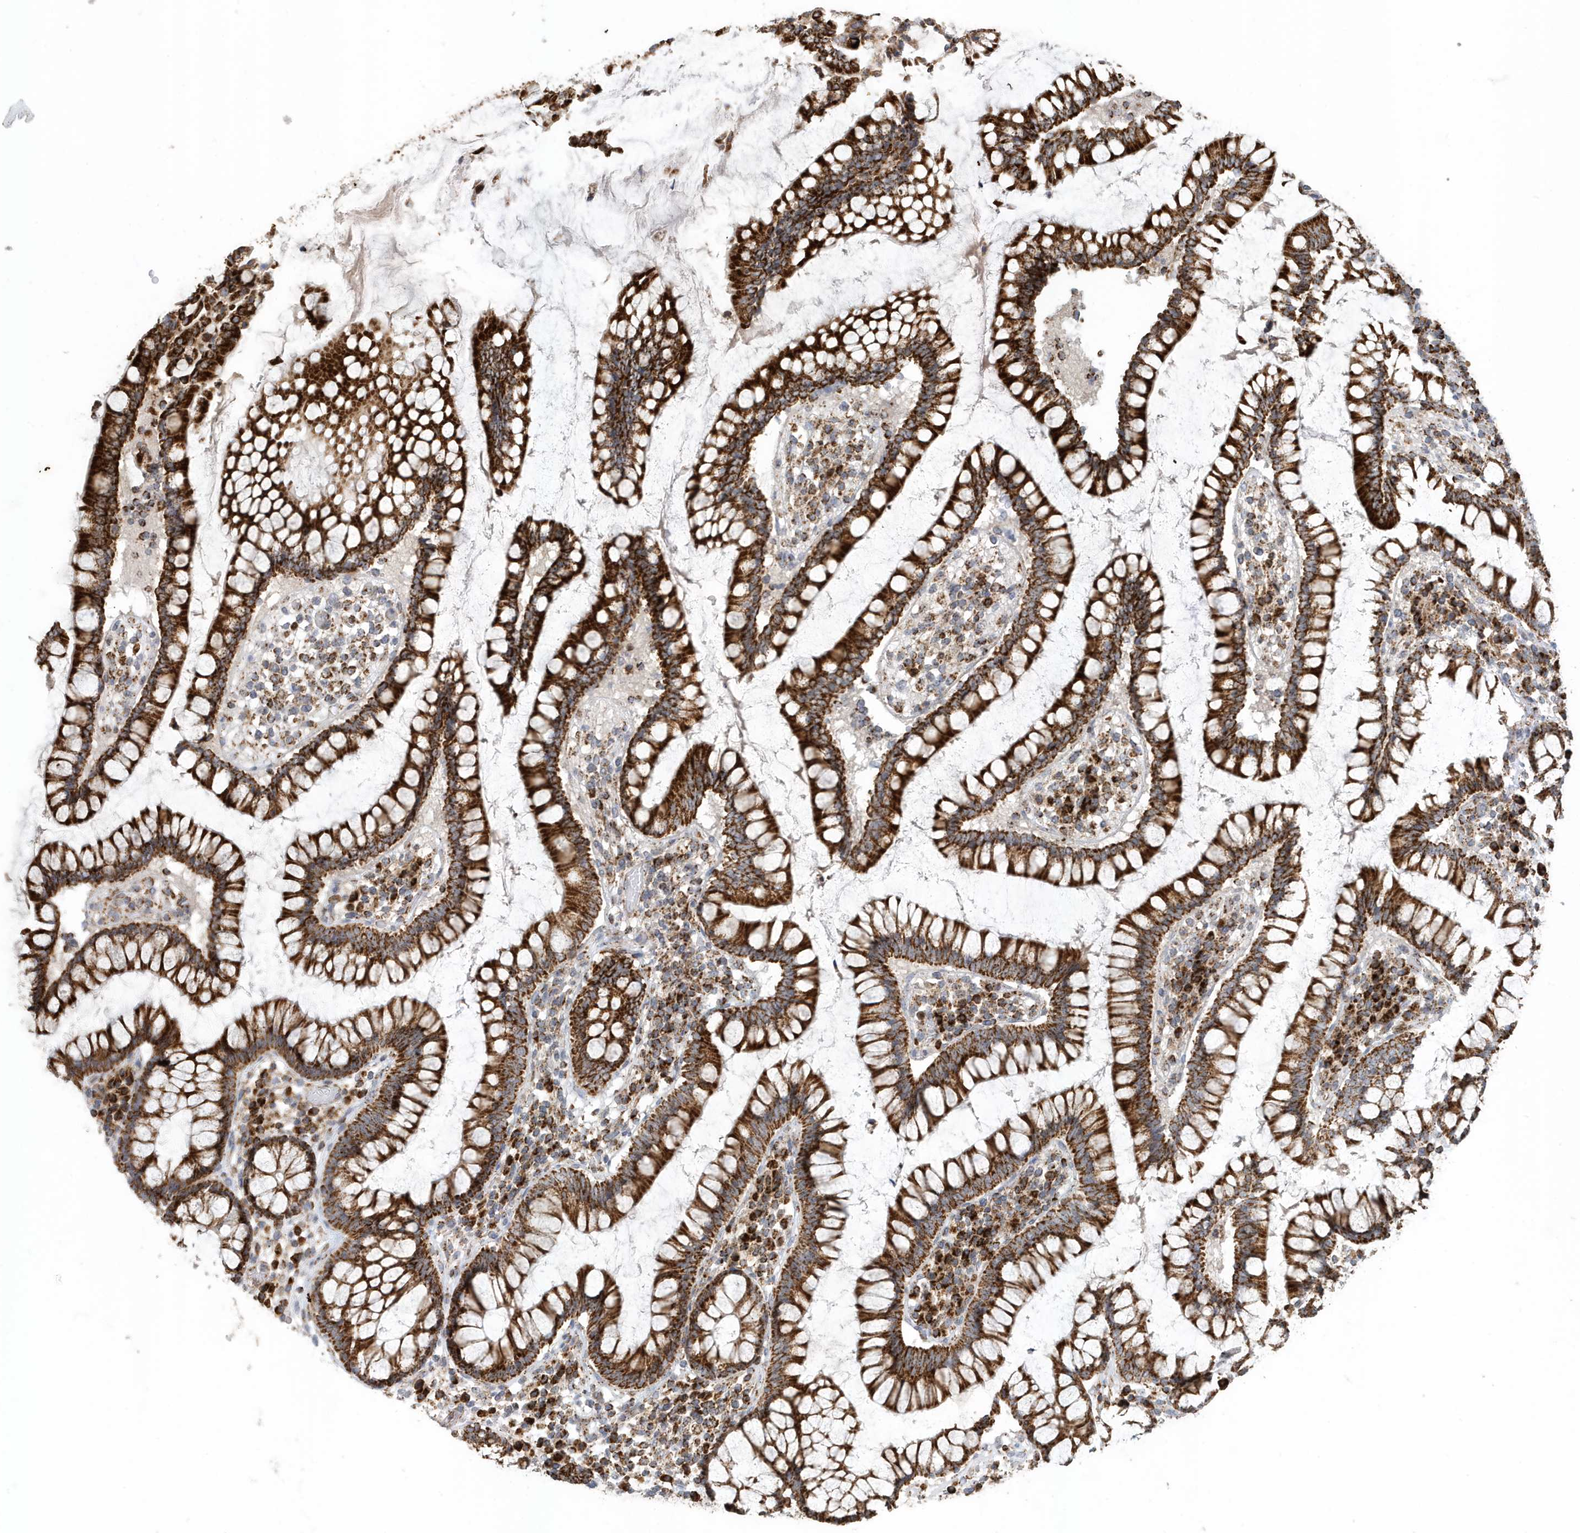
{"staining": {"intensity": "moderate", "quantity": ">75%", "location": "cytoplasmic/membranous"}, "tissue": "colon", "cell_type": "Endothelial cells", "image_type": "normal", "snomed": [{"axis": "morphology", "description": "Normal tissue, NOS"}, {"axis": "topography", "description": "Colon"}], "caption": "A medium amount of moderate cytoplasmic/membranous staining is appreciated in approximately >75% of endothelial cells in unremarkable colon.", "gene": "MAN1A1", "patient": {"sex": "female", "age": 79}}